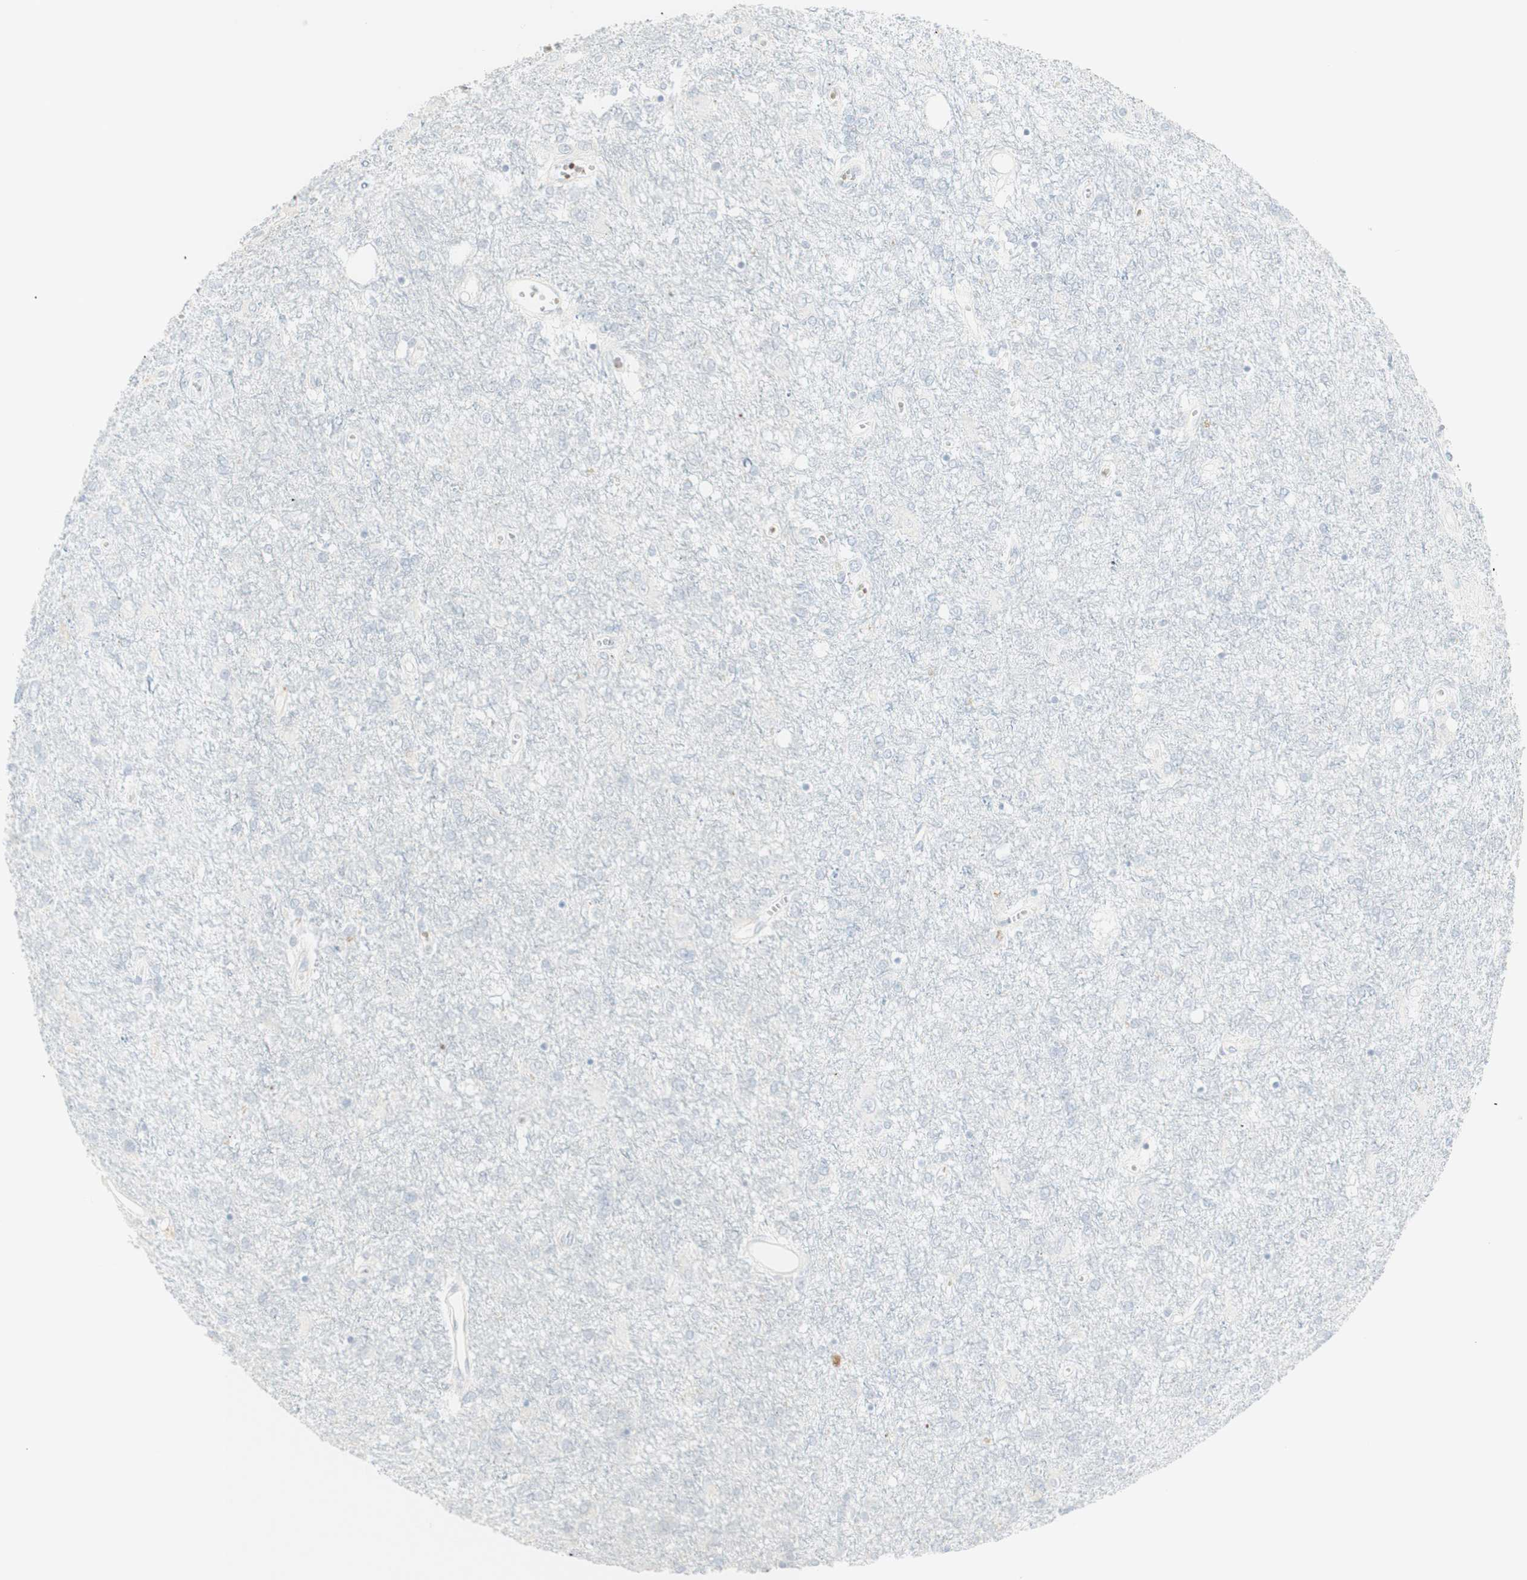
{"staining": {"intensity": "negative", "quantity": "none", "location": "none"}, "tissue": "glioma", "cell_type": "Tumor cells", "image_type": "cancer", "snomed": [{"axis": "morphology", "description": "Glioma, malignant, High grade"}, {"axis": "topography", "description": "Brain"}], "caption": "IHC image of neoplastic tissue: malignant high-grade glioma stained with DAB (3,3'-diaminobenzidine) demonstrates no significant protein expression in tumor cells. The staining was performed using DAB (3,3'-diaminobenzidine) to visualize the protein expression in brown, while the nuclei were stained in blue with hematoxylin (Magnification: 20x).", "gene": "MDK", "patient": {"sex": "female", "age": 59}}